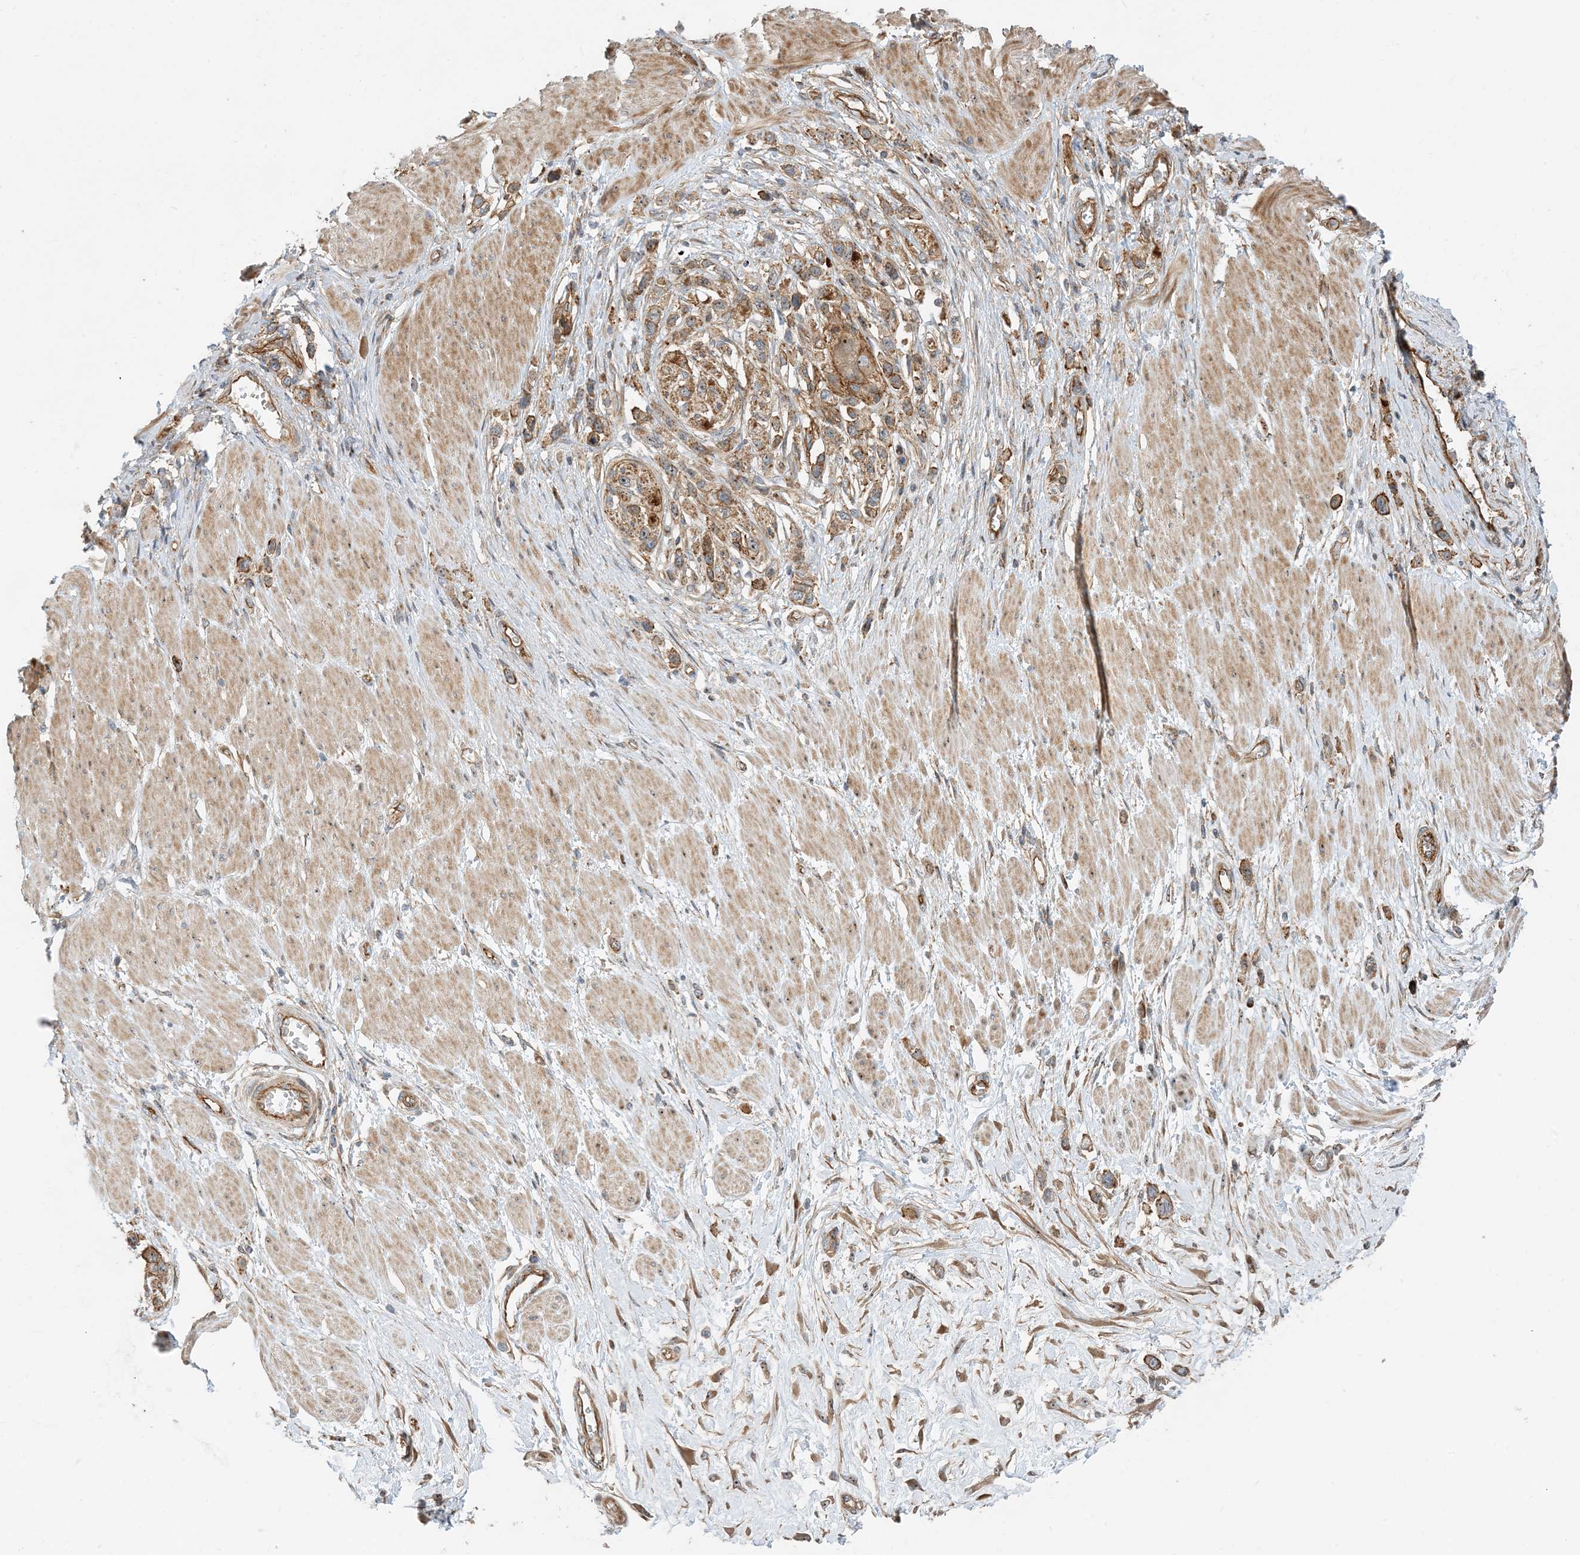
{"staining": {"intensity": "moderate", "quantity": ">75%", "location": "cytoplasmic/membranous"}, "tissue": "stomach cancer", "cell_type": "Tumor cells", "image_type": "cancer", "snomed": [{"axis": "morphology", "description": "Normal tissue, NOS"}, {"axis": "morphology", "description": "Adenocarcinoma, NOS"}, {"axis": "topography", "description": "Stomach, upper"}, {"axis": "topography", "description": "Stomach"}], "caption": "Immunohistochemistry staining of adenocarcinoma (stomach), which shows medium levels of moderate cytoplasmic/membranous expression in about >75% of tumor cells indicating moderate cytoplasmic/membranous protein positivity. The staining was performed using DAB (3,3'-diaminobenzidine) (brown) for protein detection and nuclei were counterstained in hematoxylin (blue).", "gene": "MYL5", "patient": {"sex": "female", "age": 65}}